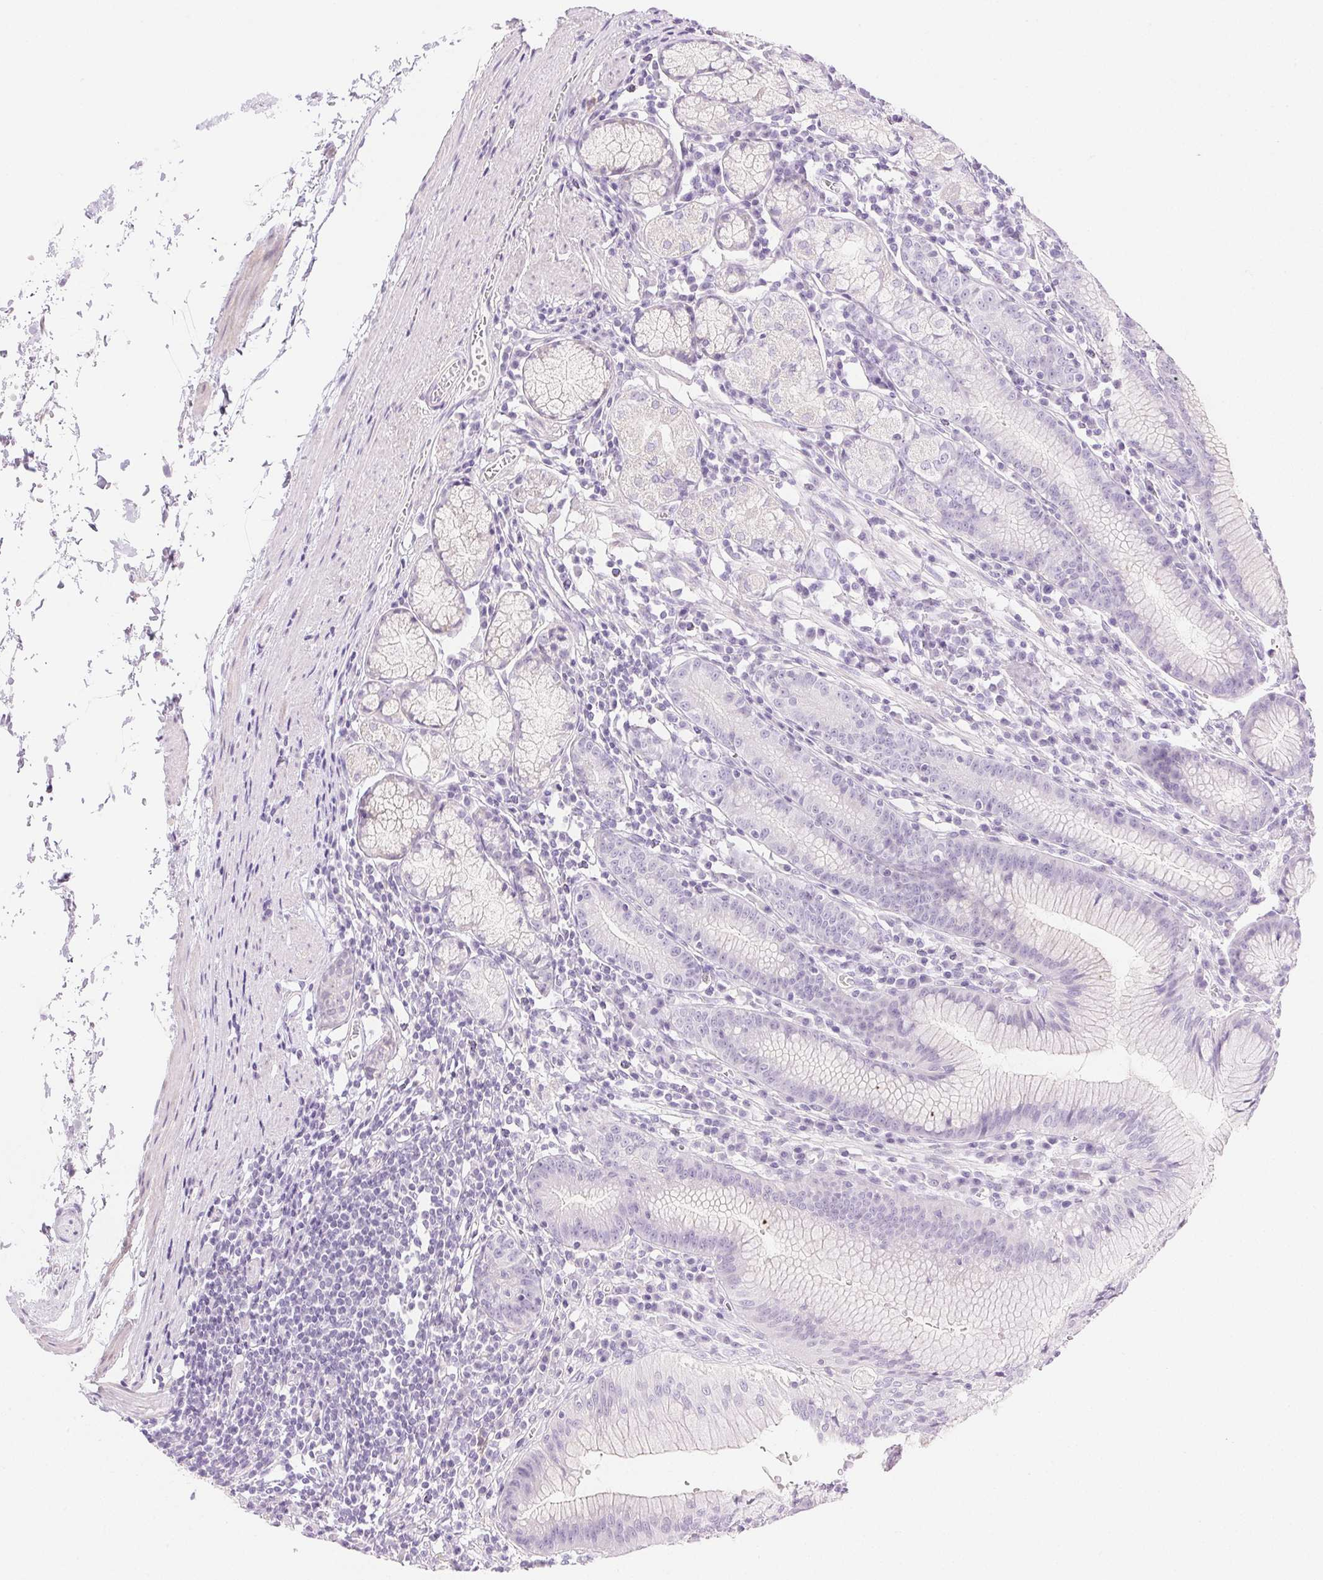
{"staining": {"intensity": "negative", "quantity": "none", "location": "none"}, "tissue": "stomach", "cell_type": "Glandular cells", "image_type": "normal", "snomed": [{"axis": "morphology", "description": "Normal tissue, NOS"}, {"axis": "topography", "description": "Stomach"}], "caption": "The immunohistochemistry (IHC) micrograph has no significant expression in glandular cells of stomach. The staining was performed using DAB to visualize the protein expression in brown, while the nuclei were stained in blue with hematoxylin (Magnification: 20x).", "gene": "CTRL", "patient": {"sex": "male", "age": 55}}